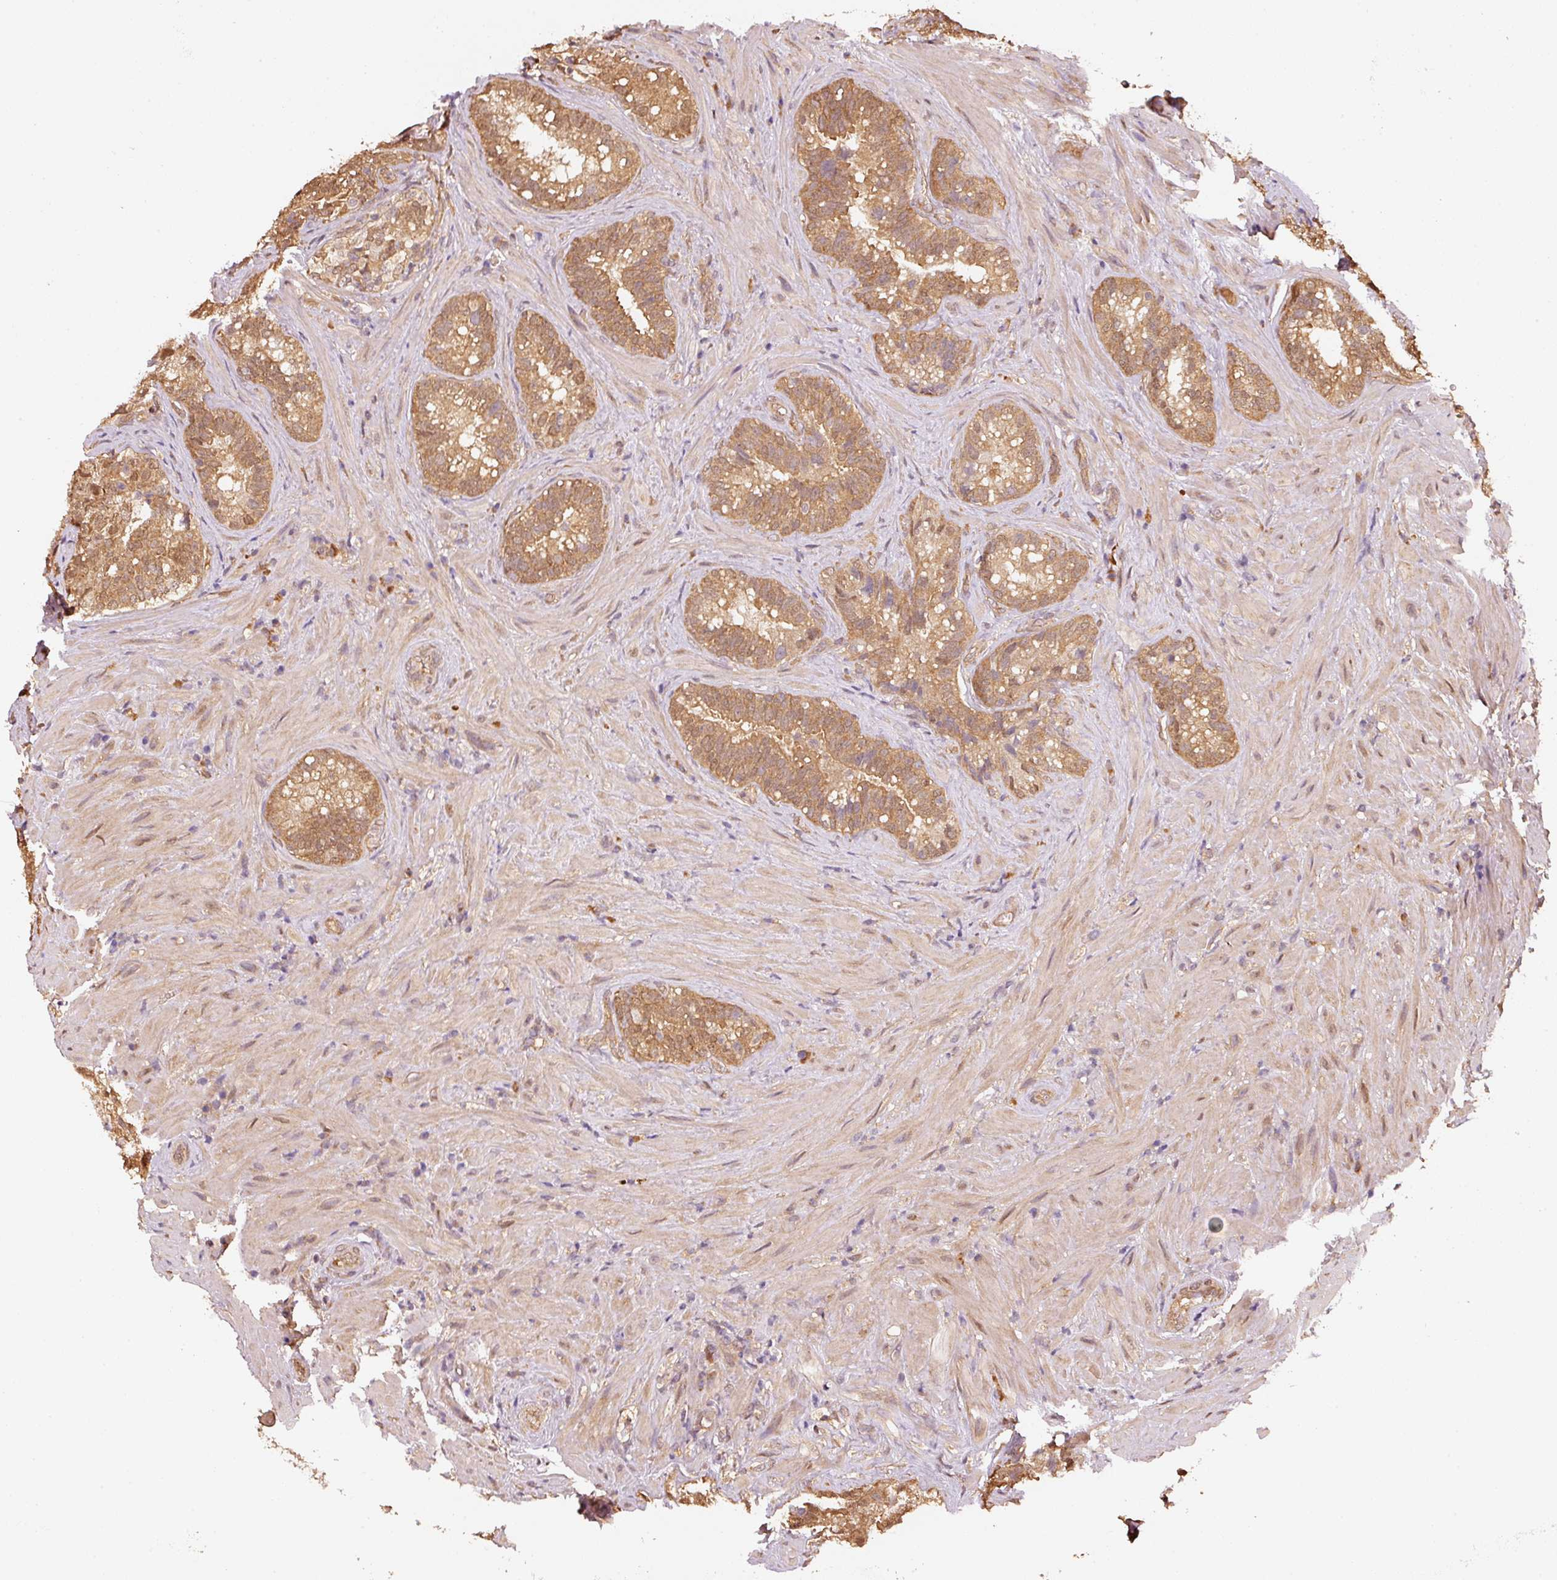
{"staining": {"intensity": "moderate", "quantity": ">75%", "location": "cytoplasmic/membranous,nuclear"}, "tissue": "seminal vesicle", "cell_type": "Glandular cells", "image_type": "normal", "snomed": [{"axis": "morphology", "description": "Normal tissue, NOS"}, {"axis": "topography", "description": "Seminal veicle"}], "caption": "Seminal vesicle stained for a protein (brown) shows moderate cytoplasmic/membranous,nuclear positive staining in about >75% of glandular cells.", "gene": "STAU1", "patient": {"sex": "male", "age": 68}}